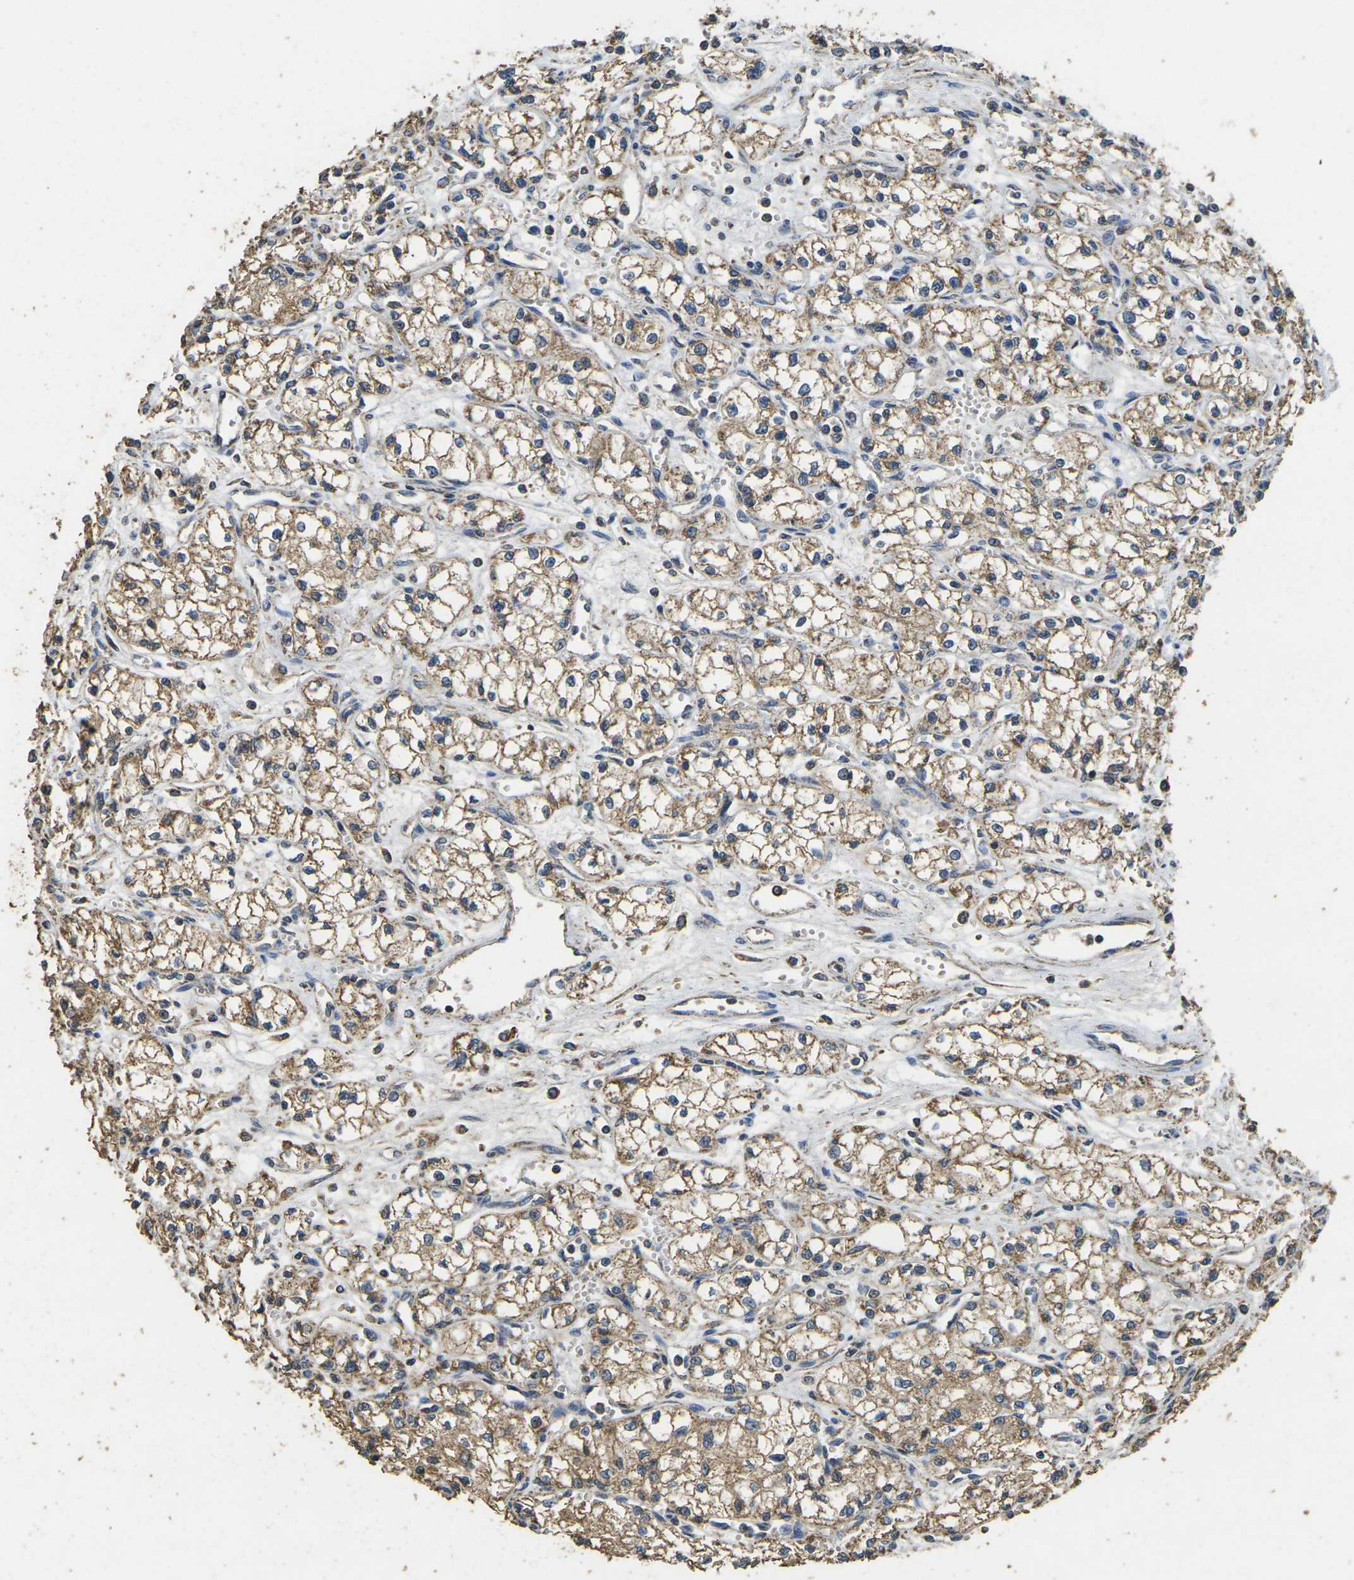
{"staining": {"intensity": "moderate", "quantity": ">75%", "location": "cytoplasmic/membranous"}, "tissue": "renal cancer", "cell_type": "Tumor cells", "image_type": "cancer", "snomed": [{"axis": "morphology", "description": "Normal tissue, NOS"}, {"axis": "morphology", "description": "Adenocarcinoma, NOS"}, {"axis": "topography", "description": "Kidney"}], "caption": "Immunohistochemistry (IHC) photomicrograph of human adenocarcinoma (renal) stained for a protein (brown), which displays medium levels of moderate cytoplasmic/membranous expression in about >75% of tumor cells.", "gene": "MAPK11", "patient": {"sex": "male", "age": 59}}